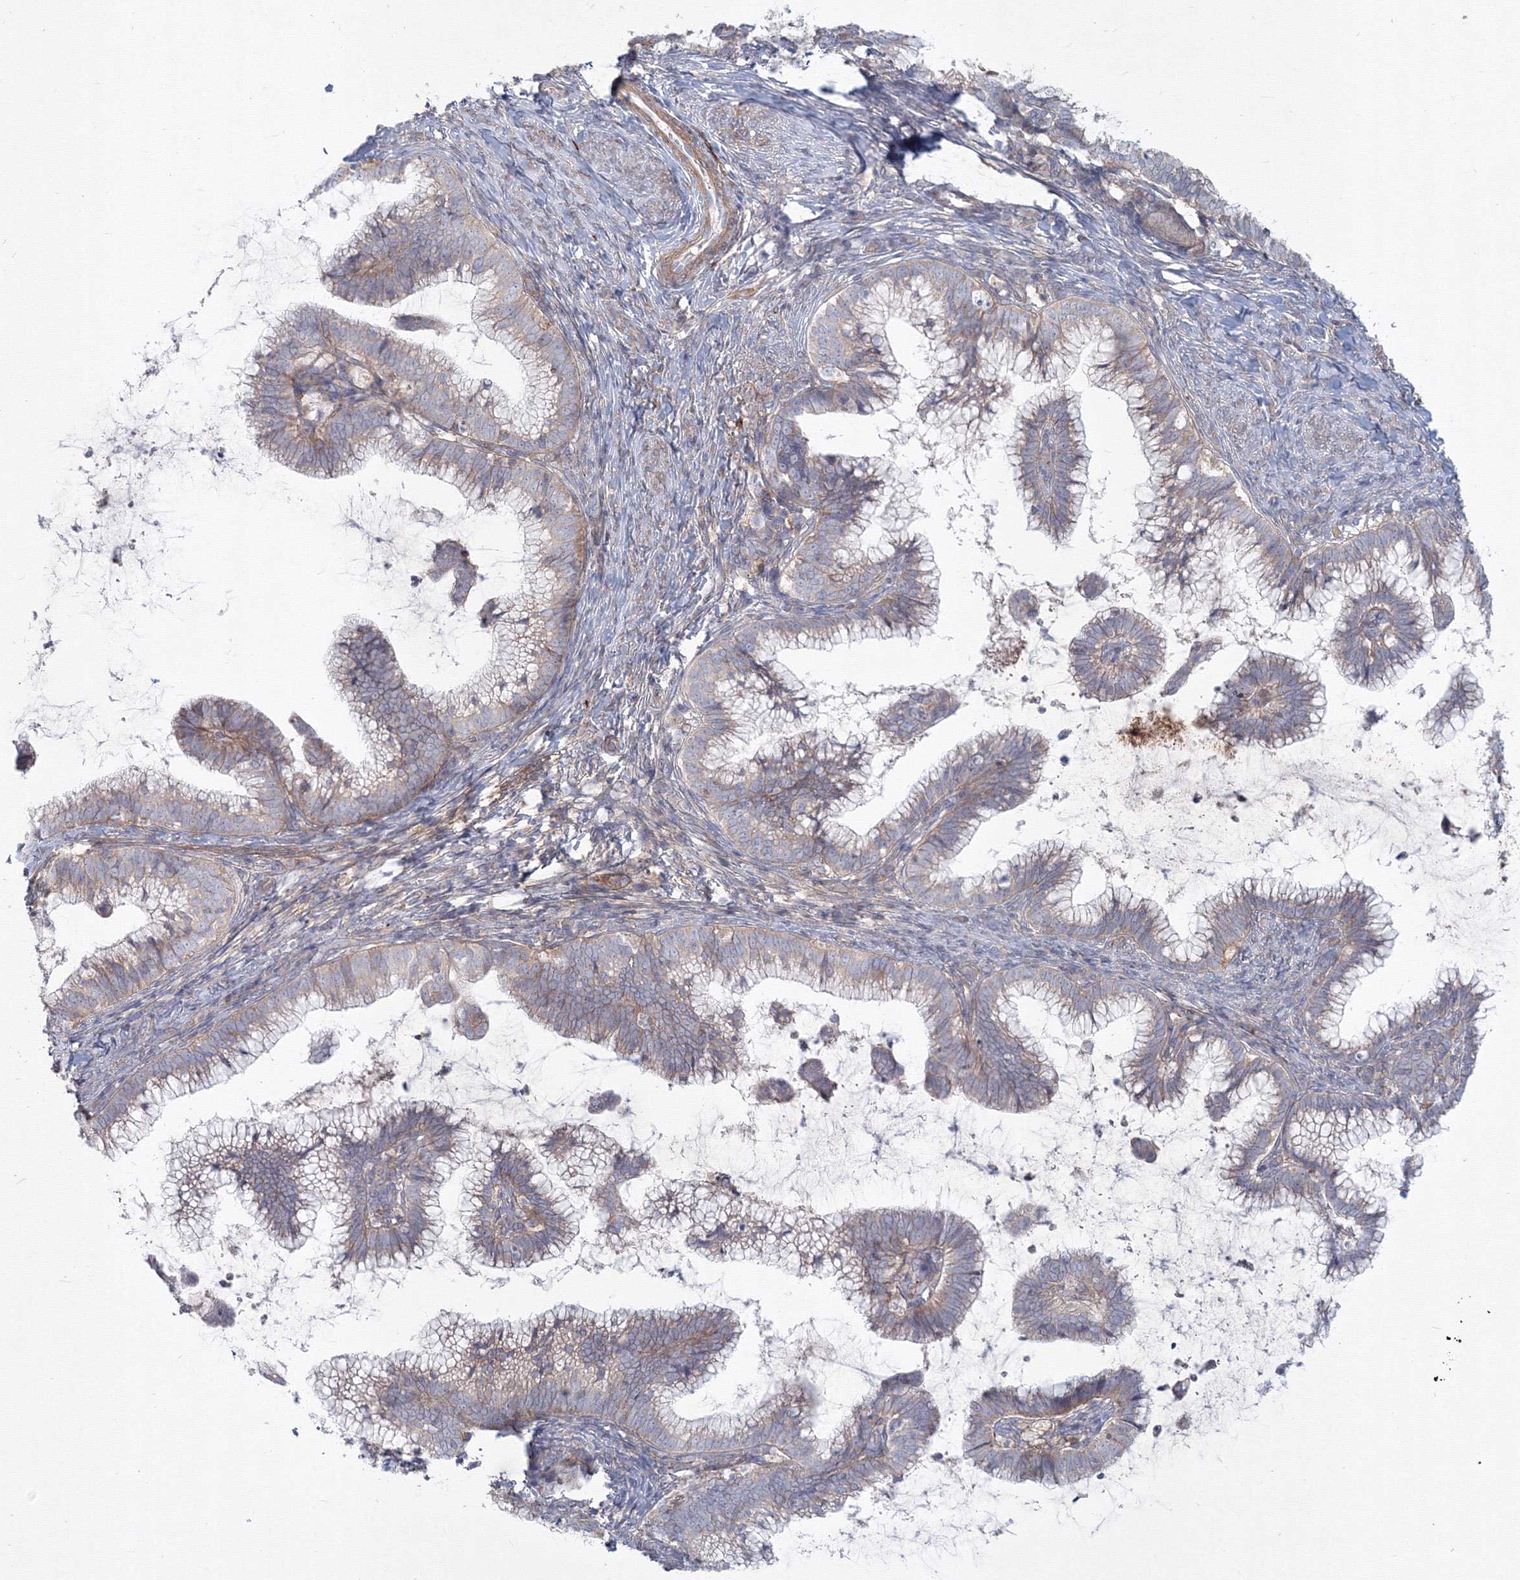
{"staining": {"intensity": "negative", "quantity": "none", "location": "none"}, "tissue": "cervical cancer", "cell_type": "Tumor cells", "image_type": "cancer", "snomed": [{"axis": "morphology", "description": "Adenocarcinoma, NOS"}, {"axis": "topography", "description": "Cervix"}], "caption": "Human cervical cancer stained for a protein using immunohistochemistry (IHC) demonstrates no staining in tumor cells.", "gene": "SH3PXD2A", "patient": {"sex": "female", "age": 36}}